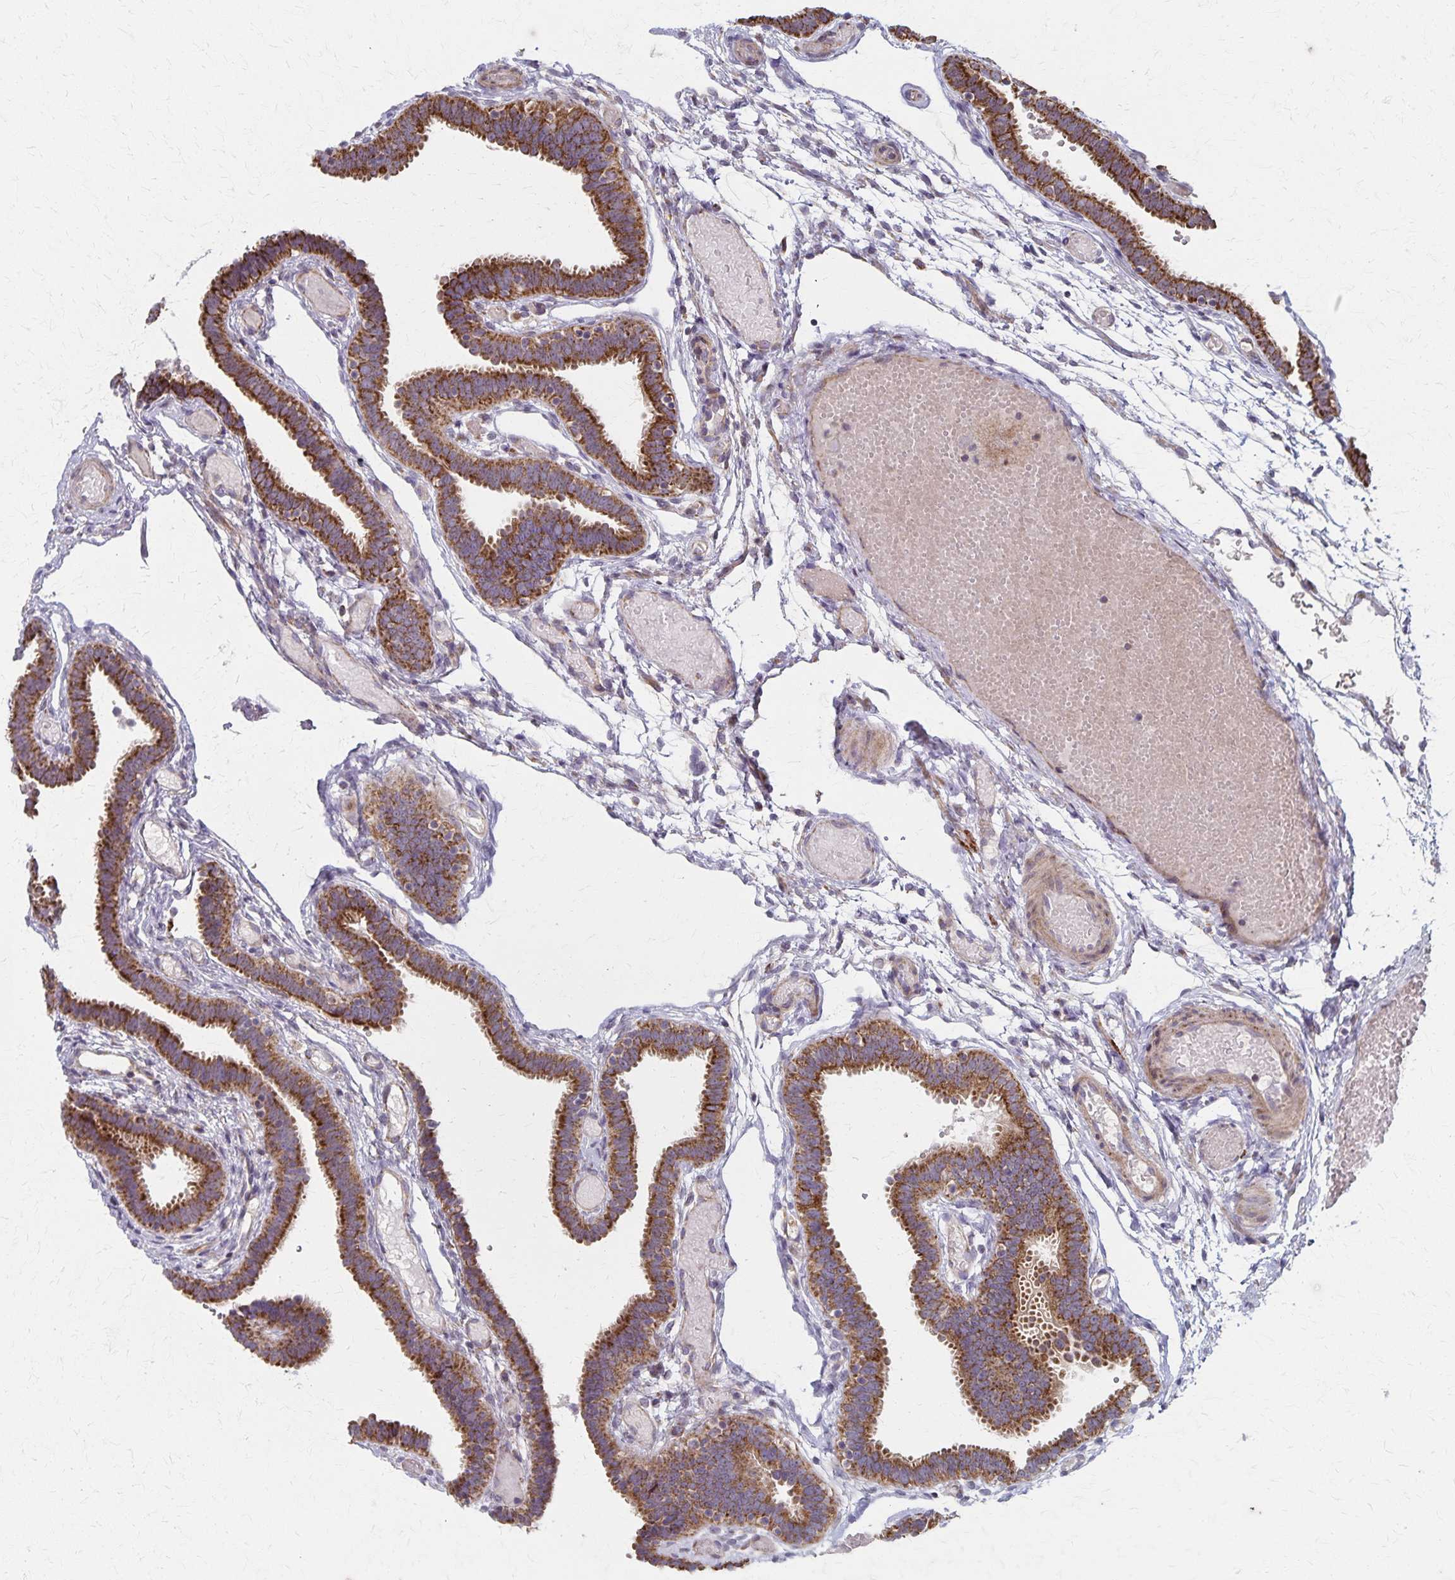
{"staining": {"intensity": "strong", "quantity": ">75%", "location": "cytoplasmic/membranous"}, "tissue": "fallopian tube", "cell_type": "Glandular cells", "image_type": "normal", "snomed": [{"axis": "morphology", "description": "Normal tissue, NOS"}, {"axis": "topography", "description": "Fallopian tube"}], "caption": "IHC photomicrograph of unremarkable fallopian tube: fallopian tube stained using immunohistochemistry (IHC) exhibits high levels of strong protein expression localized specifically in the cytoplasmic/membranous of glandular cells, appearing as a cytoplasmic/membranous brown color.", "gene": "DYRK4", "patient": {"sex": "female", "age": 37}}